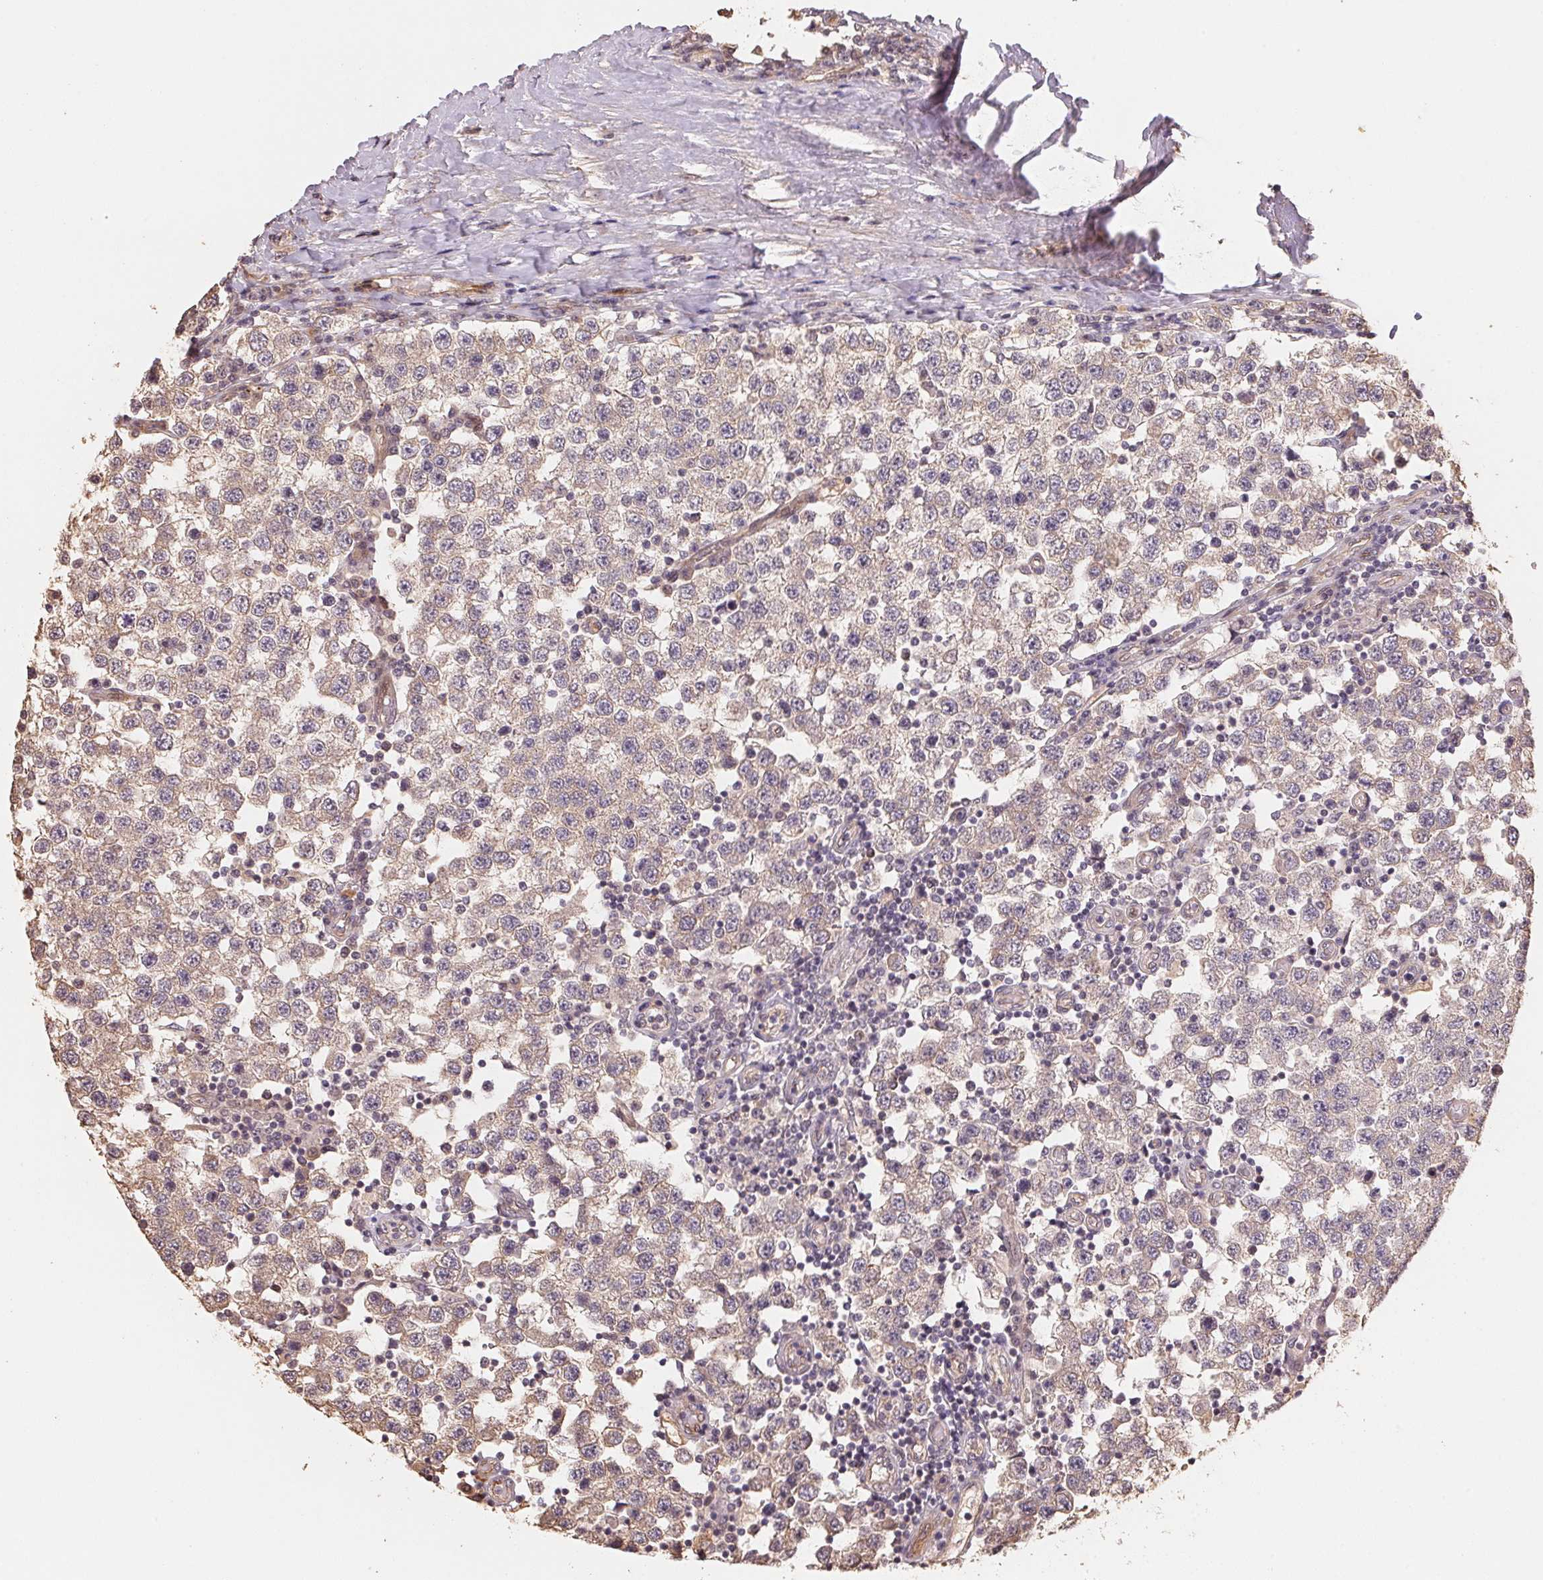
{"staining": {"intensity": "weak", "quantity": "<25%", "location": "cytoplasmic/membranous"}, "tissue": "testis cancer", "cell_type": "Tumor cells", "image_type": "cancer", "snomed": [{"axis": "morphology", "description": "Seminoma, NOS"}, {"axis": "topography", "description": "Testis"}], "caption": "Immunohistochemistry micrograph of human seminoma (testis) stained for a protein (brown), which displays no staining in tumor cells.", "gene": "TMEM222", "patient": {"sex": "male", "age": 34}}